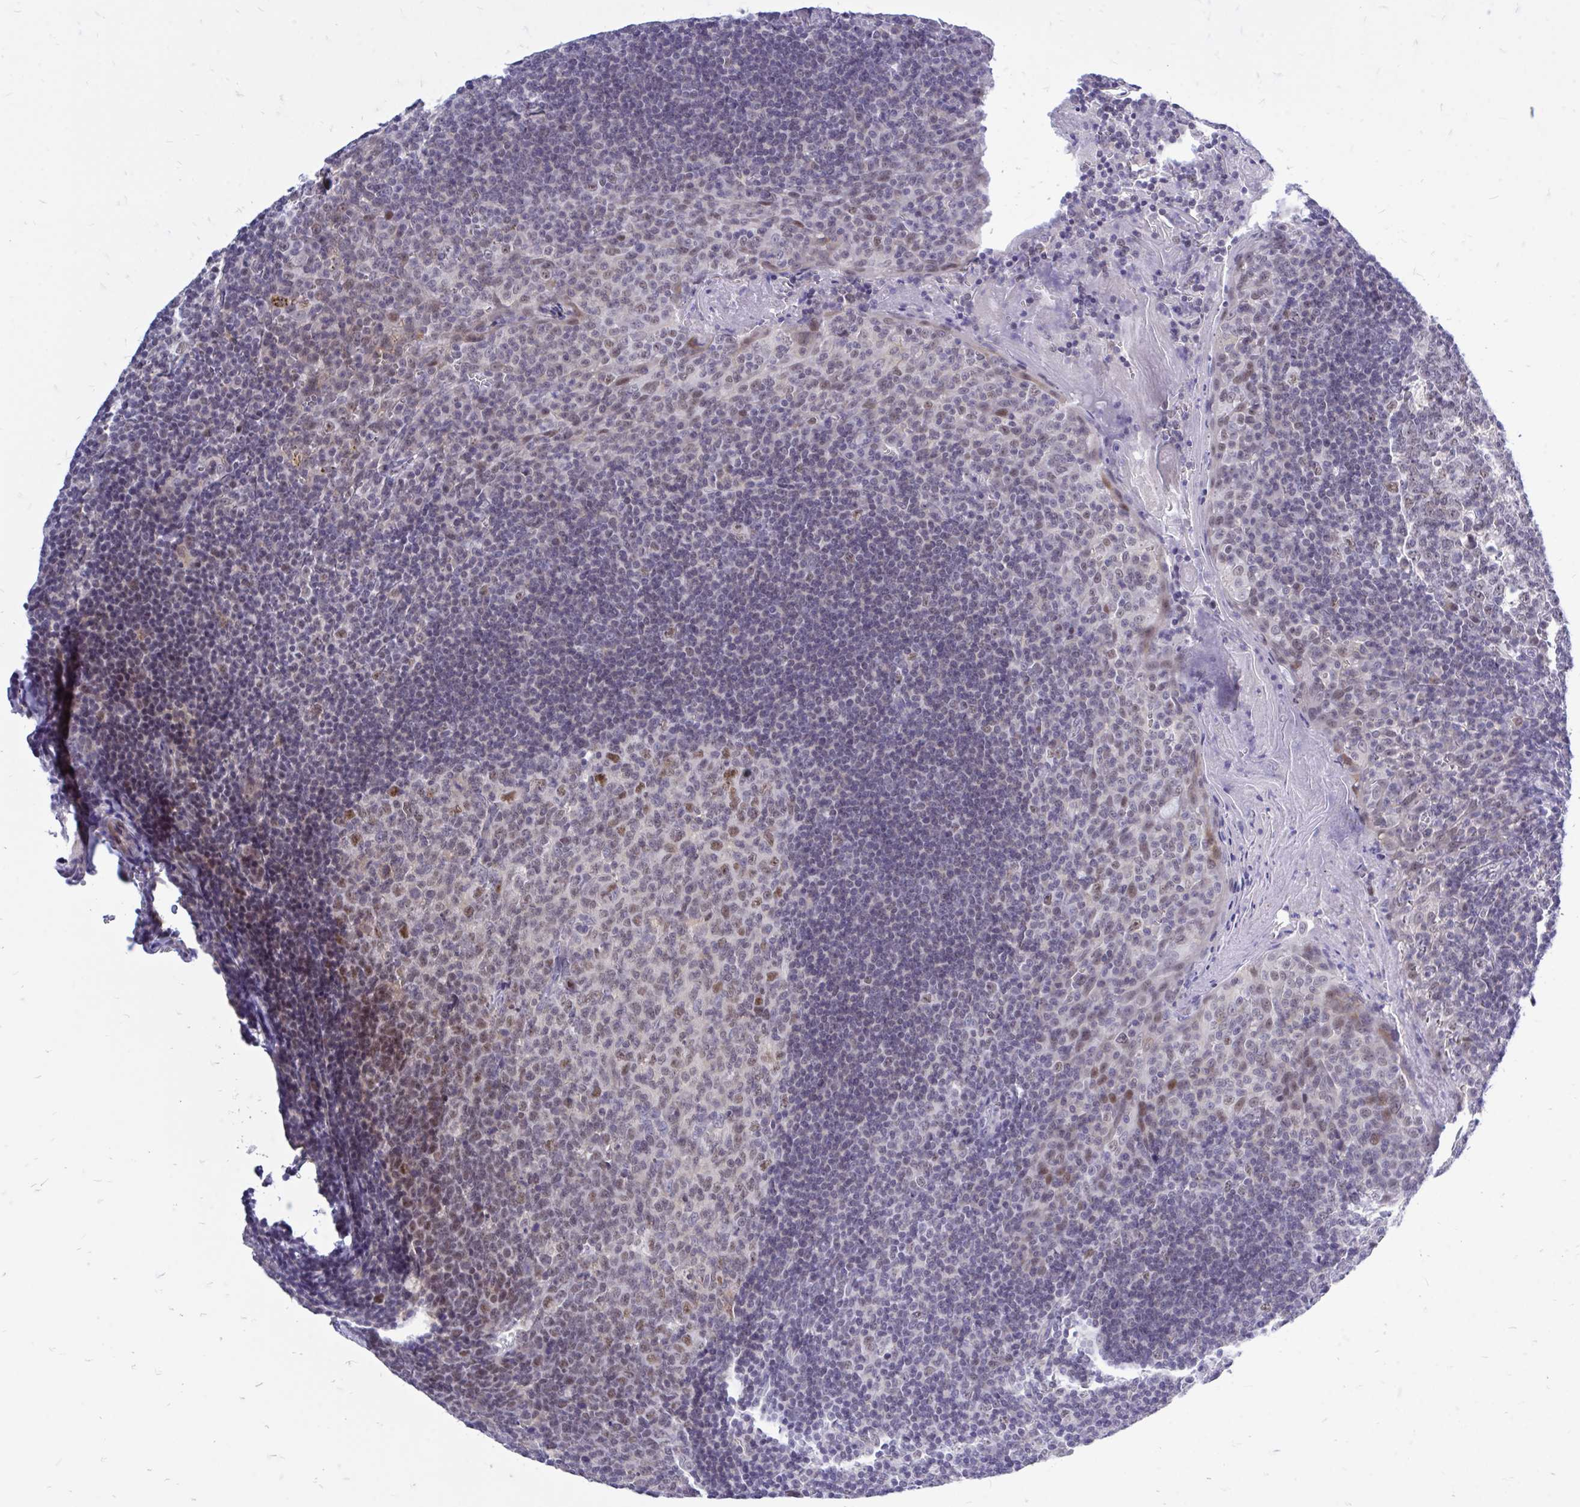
{"staining": {"intensity": "moderate", "quantity": "<25%", "location": "nuclear"}, "tissue": "tonsil", "cell_type": "Germinal center cells", "image_type": "normal", "snomed": [{"axis": "morphology", "description": "Normal tissue, NOS"}, {"axis": "topography", "description": "Tonsil"}], "caption": "Immunohistochemical staining of normal human tonsil shows <25% levels of moderate nuclear protein staining in about <25% of germinal center cells.", "gene": "ZBTB25", "patient": {"sex": "male", "age": 27}}